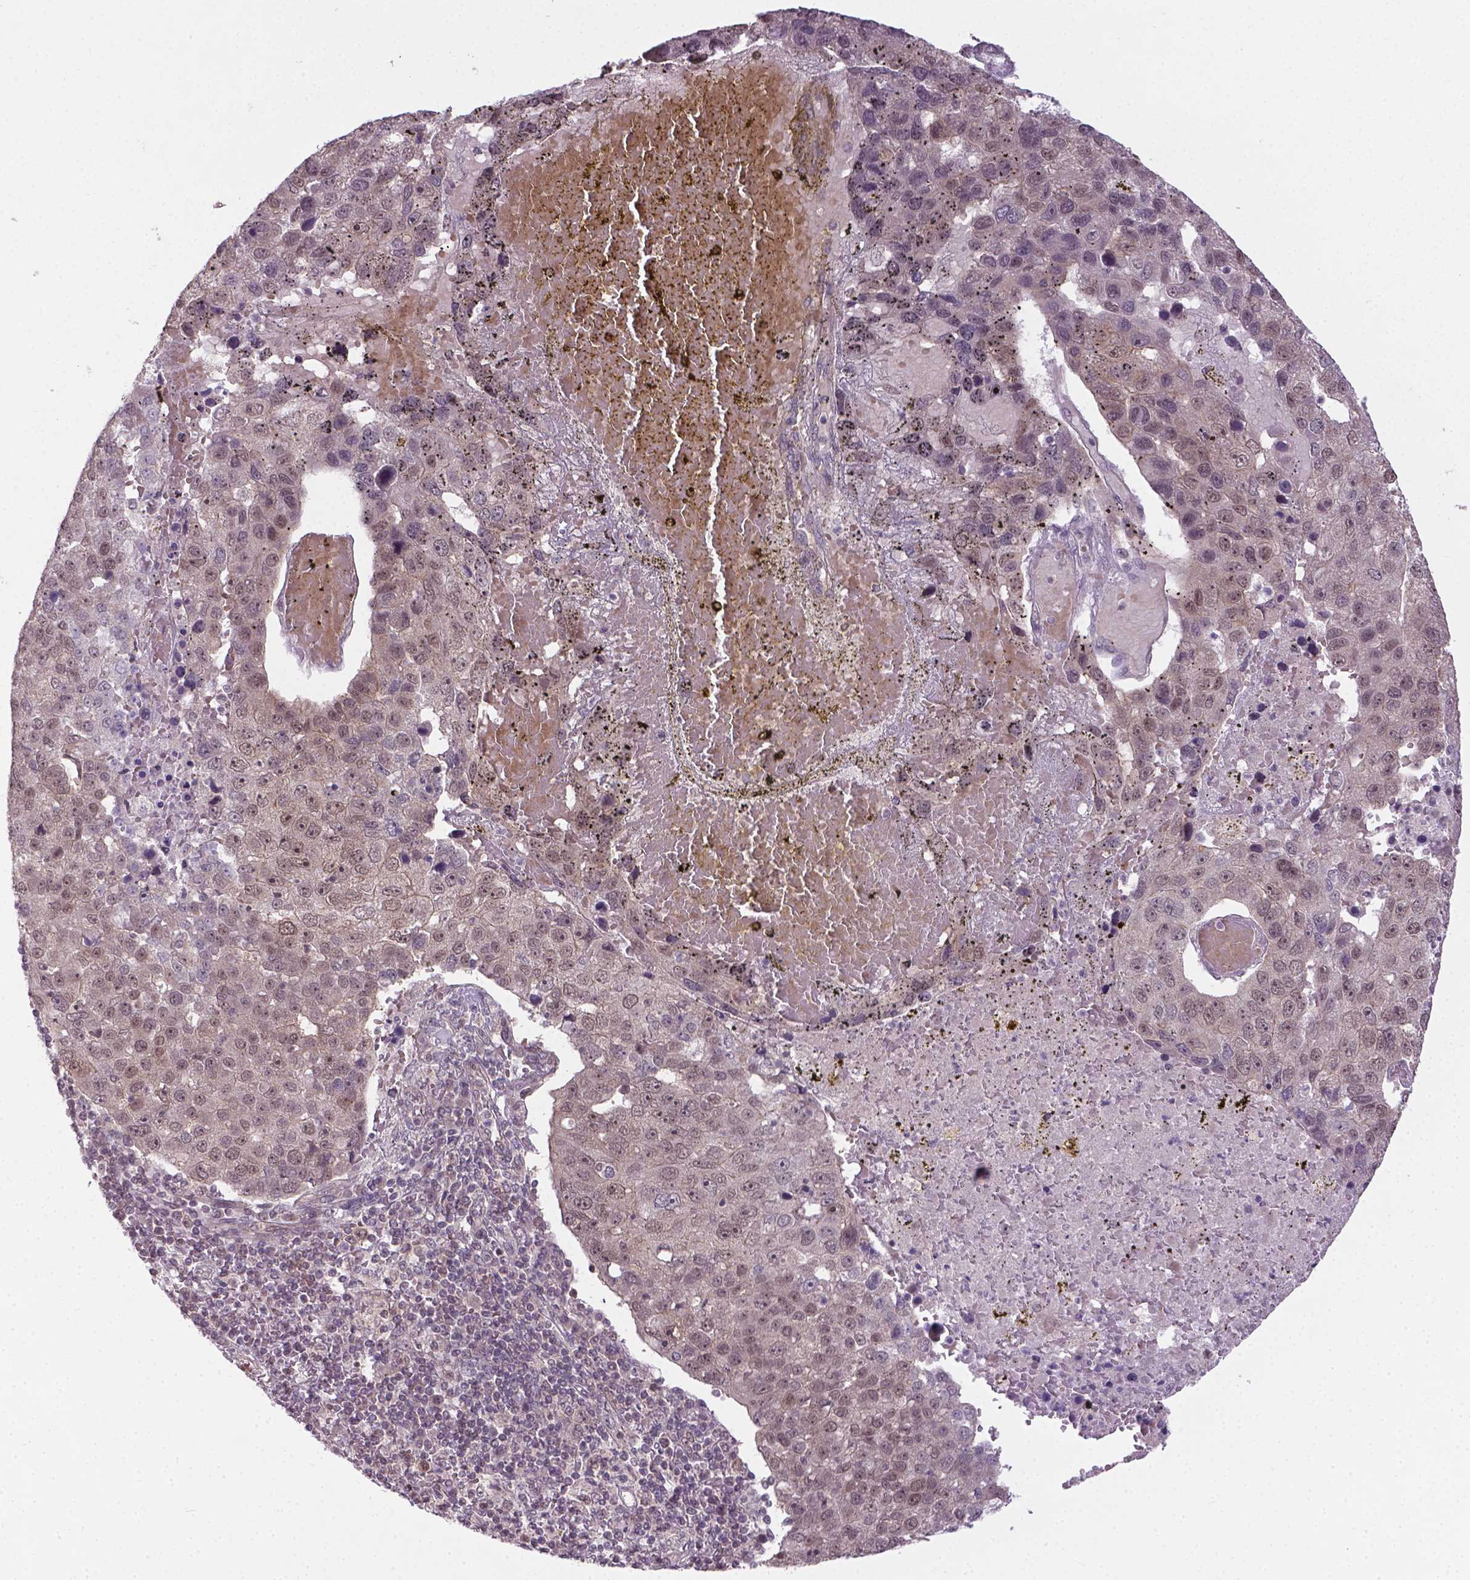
{"staining": {"intensity": "weak", "quantity": ">75%", "location": "nuclear"}, "tissue": "pancreatic cancer", "cell_type": "Tumor cells", "image_type": "cancer", "snomed": [{"axis": "morphology", "description": "Adenocarcinoma, NOS"}, {"axis": "topography", "description": "Pancreas"}], "caption": "A brown stain shows weak nuclear staining of a protein in adenocarcinoma (pancreatic) tumor cells.", "gene": "ANKRD54", "patient": {"sex": "female", "age": 61}}